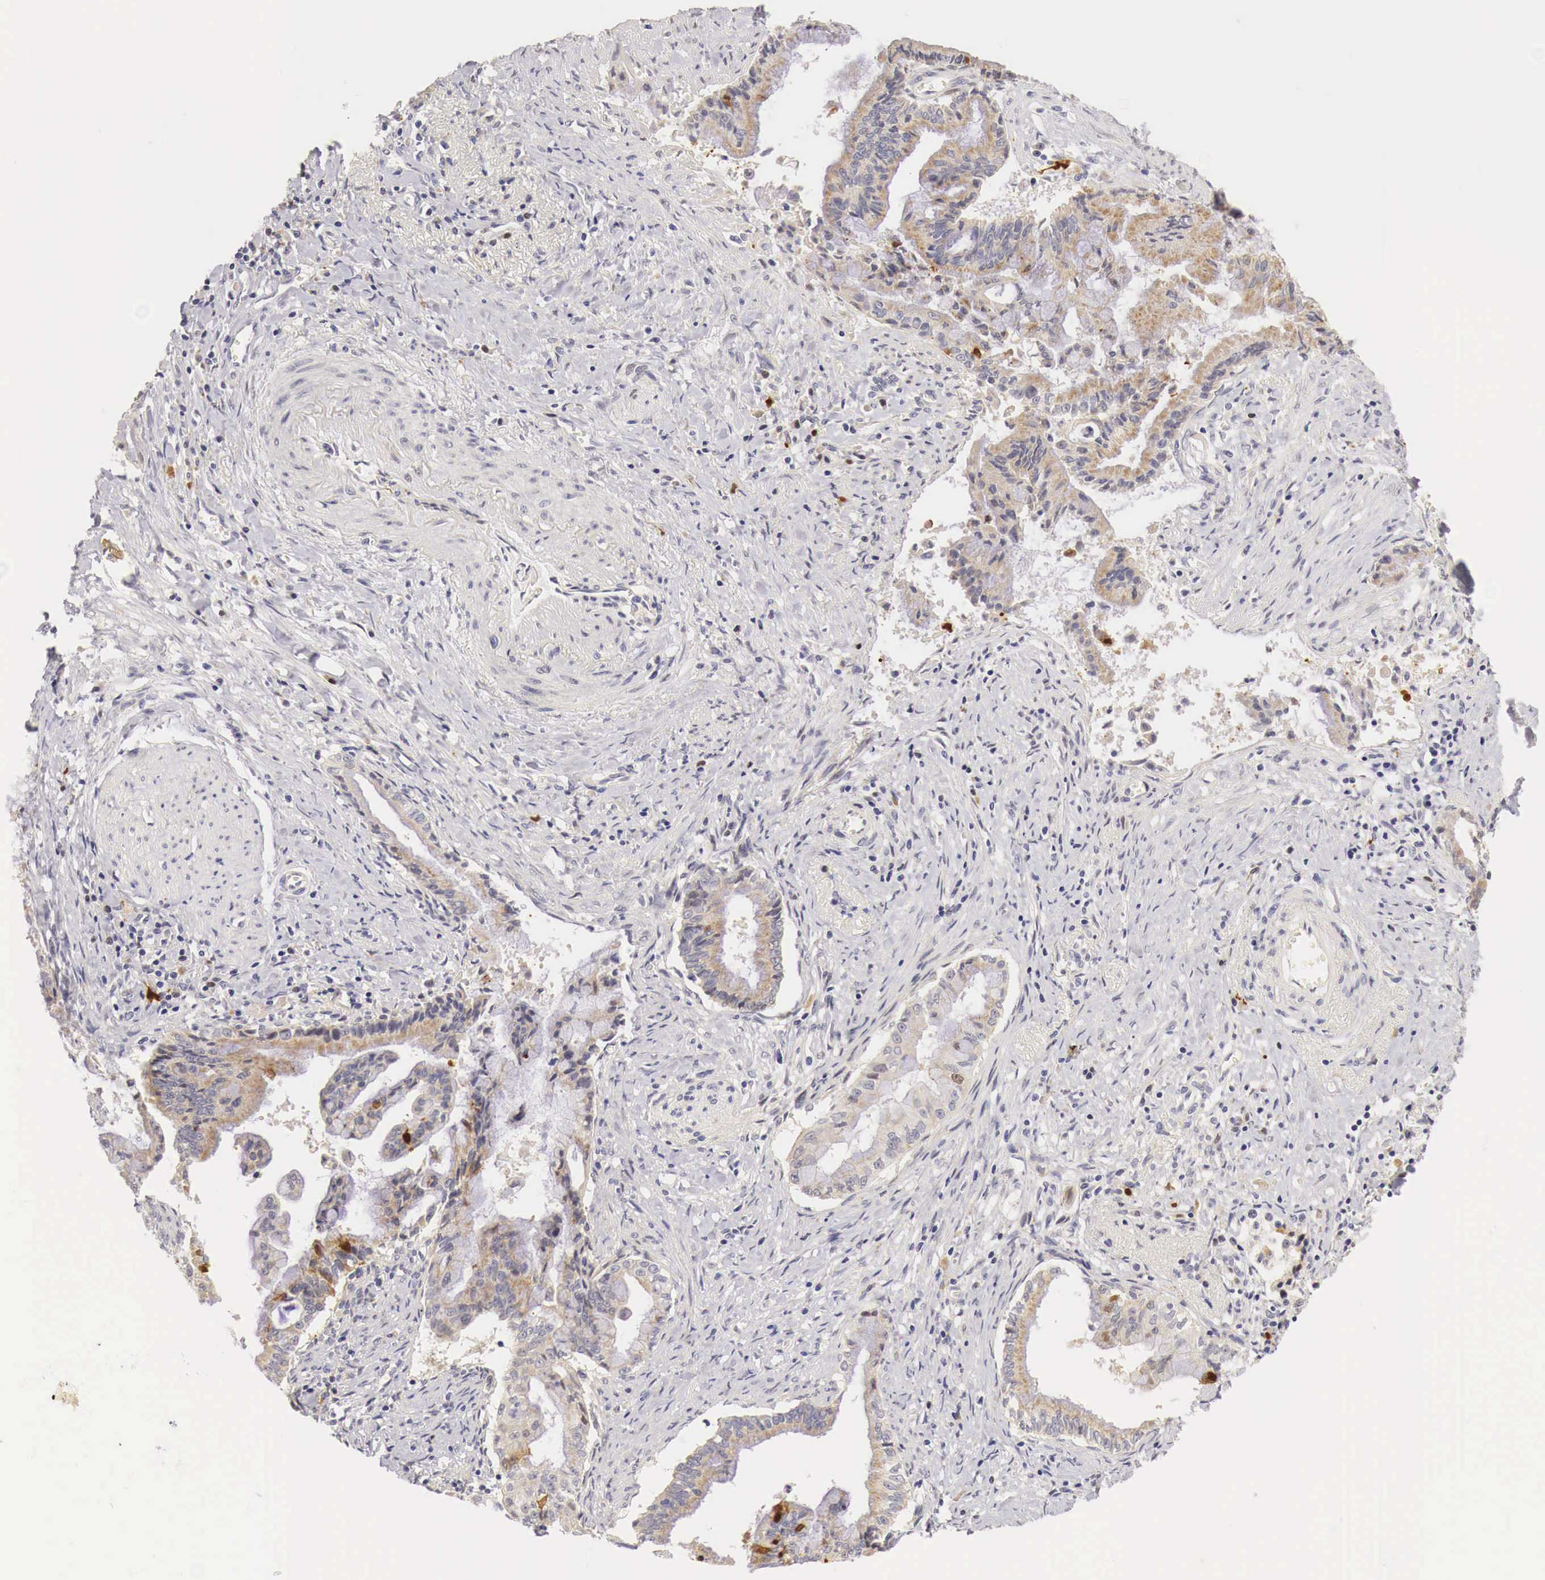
{"staining": {"intensity": "weak", "quantity": "25%-75%", "location": "cytoplasmic/membranous"}, "tissue": "pancreatic cancer", "cell_type": "Tumor cells", "image_type": "cancer", "snomed": [{"axis": "morphology", "description": "Adenocarcinoma, NOS"}, {"axis": "topography", "description": "Pancreas"}], "caption": "IHC (DAB (3,3'-diaminobenzidine)) staining of adenocarcinoma (pancreatic) shows weak cytoplasmic/membranous protein staining in approximately 25%-75% of tumor cells.", "gene": "CASP3", "patient": {"sex": "male", "age": 59}}